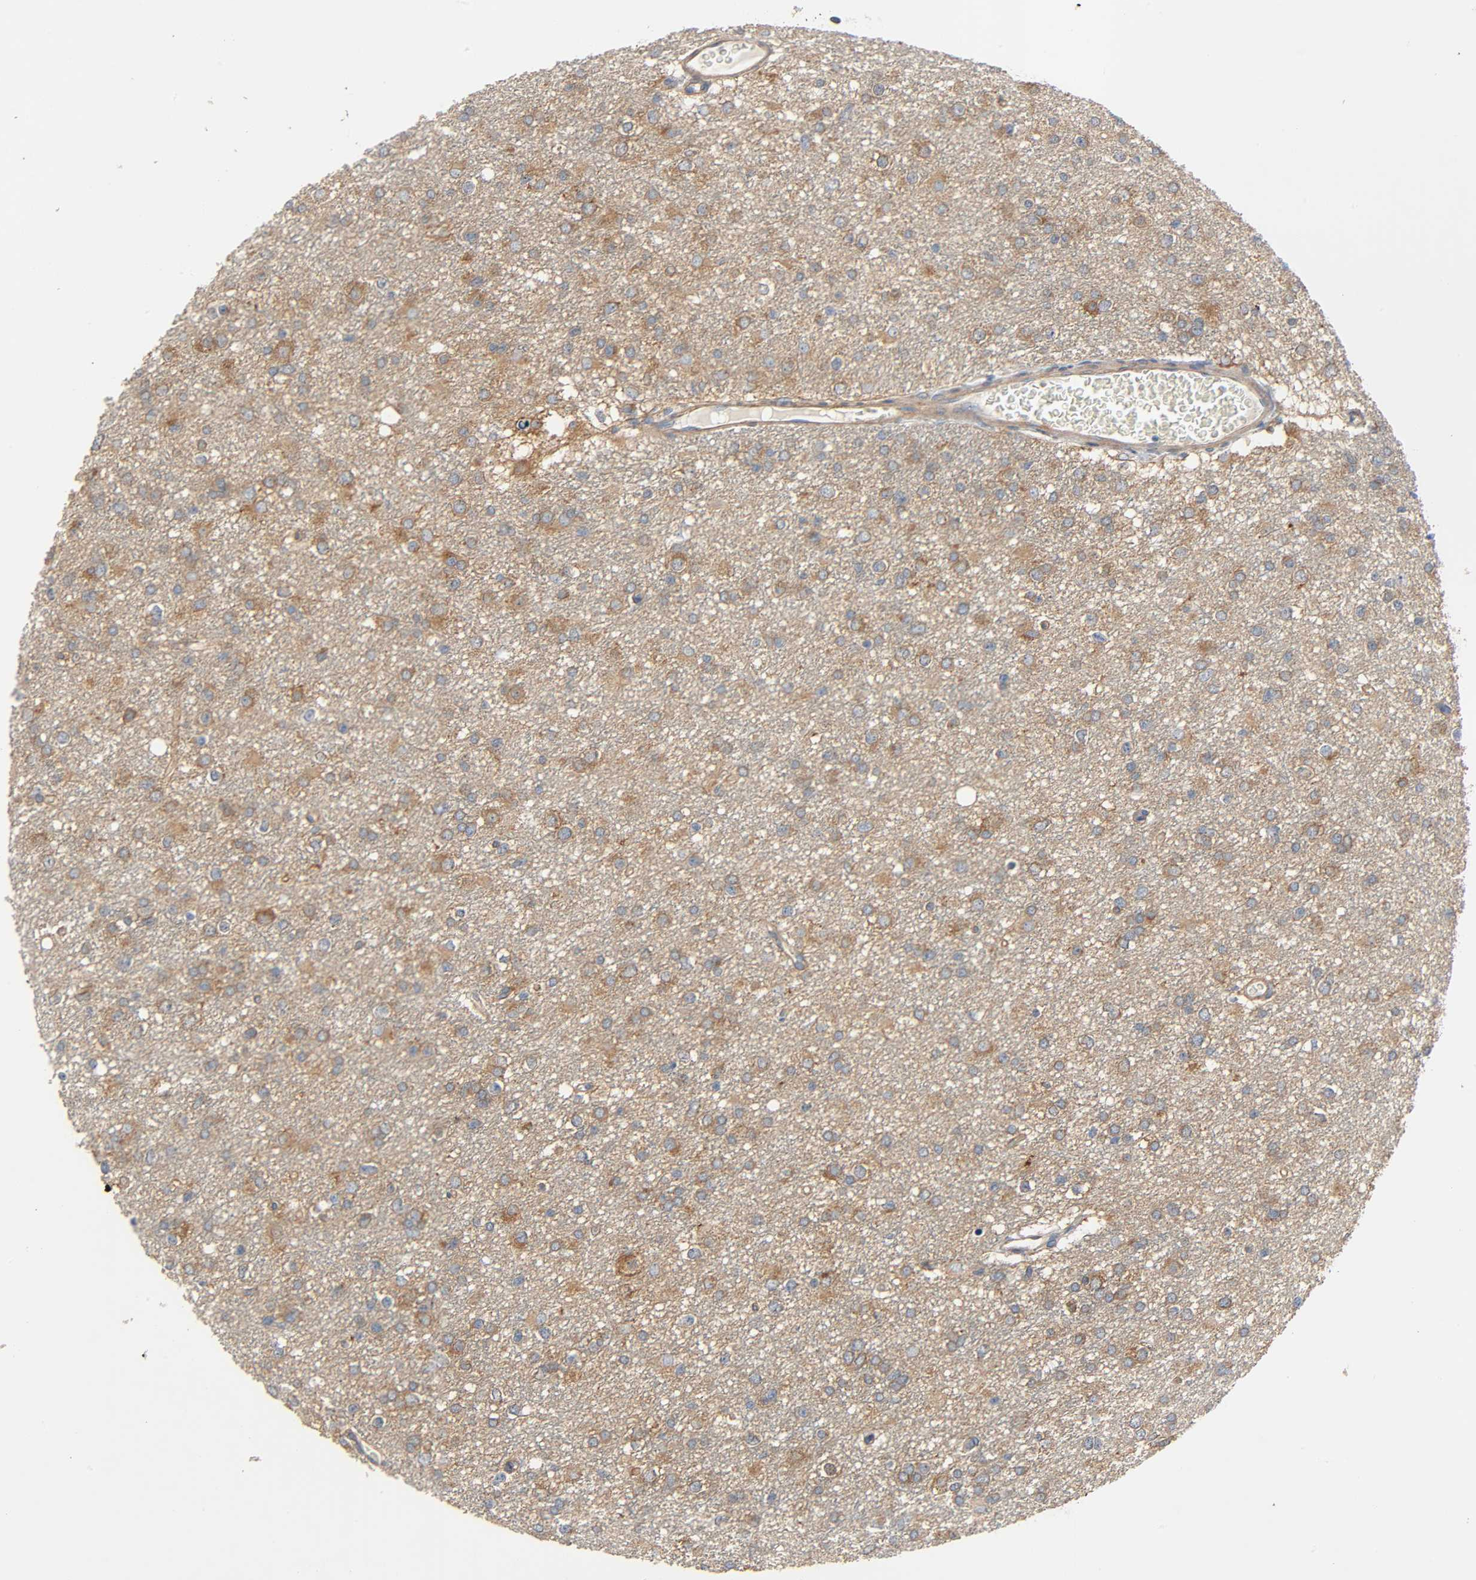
{"staining": {"intensity": "strong", "quantity": ">75%", "location": "cytoplasmic/membranous"}, "tissue": "glioma", "cell_type": "Tumor cells", "image_type": "cancer", "snomed": [{"axis": "morphology", "description": "Glioma, malignant, Low grade"}, {"axis": "topography", "description": "Brain"}], "caption": "Glioma stained with immunohistochemistry (IHC) demonstrates strong cytoplasmic/membranous positivity in approximately >75% of tumor cells.", "gene": "ARPC1A", "patient": {"sex": "male", "age": 42}}